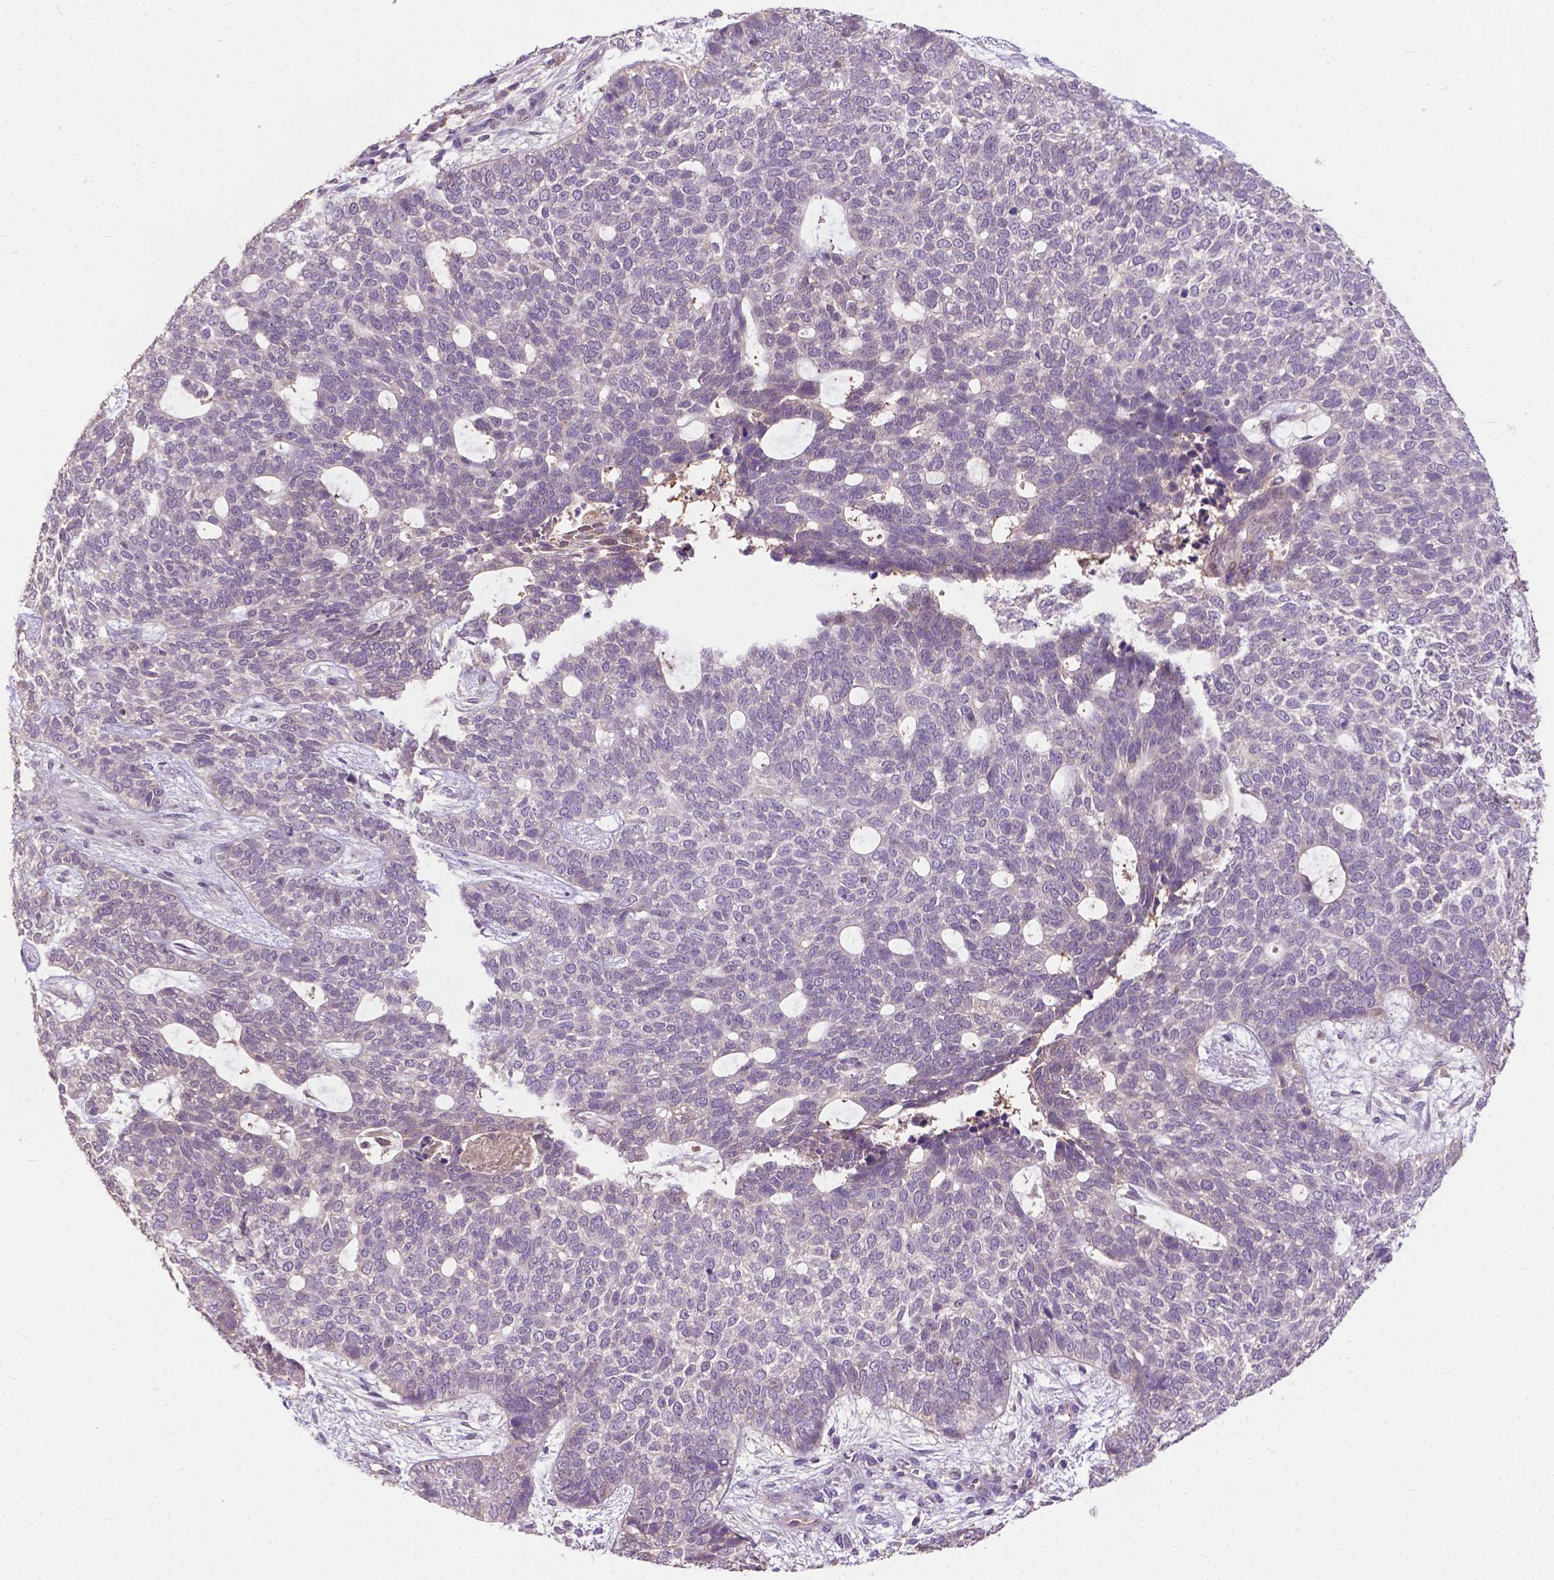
{"staining": {"intensity": "negative", "quantity": "none", "location": "none"}, "tissue": "skin cancer", "cell_type": "Tumor cells", "image_type": "cancer", "snomed": [{"axis": "morphology", "description": "Basal cell carcinoma"}, {"axis": "topography", "description": "Skin"}], "caption": "Immunohistochemistry (IHC) of human basal cell carcinoma (skin) reveals no expression in tumor cells.", "gene": "ZNF337", "patient": {"sex": "female", "age": 69}}